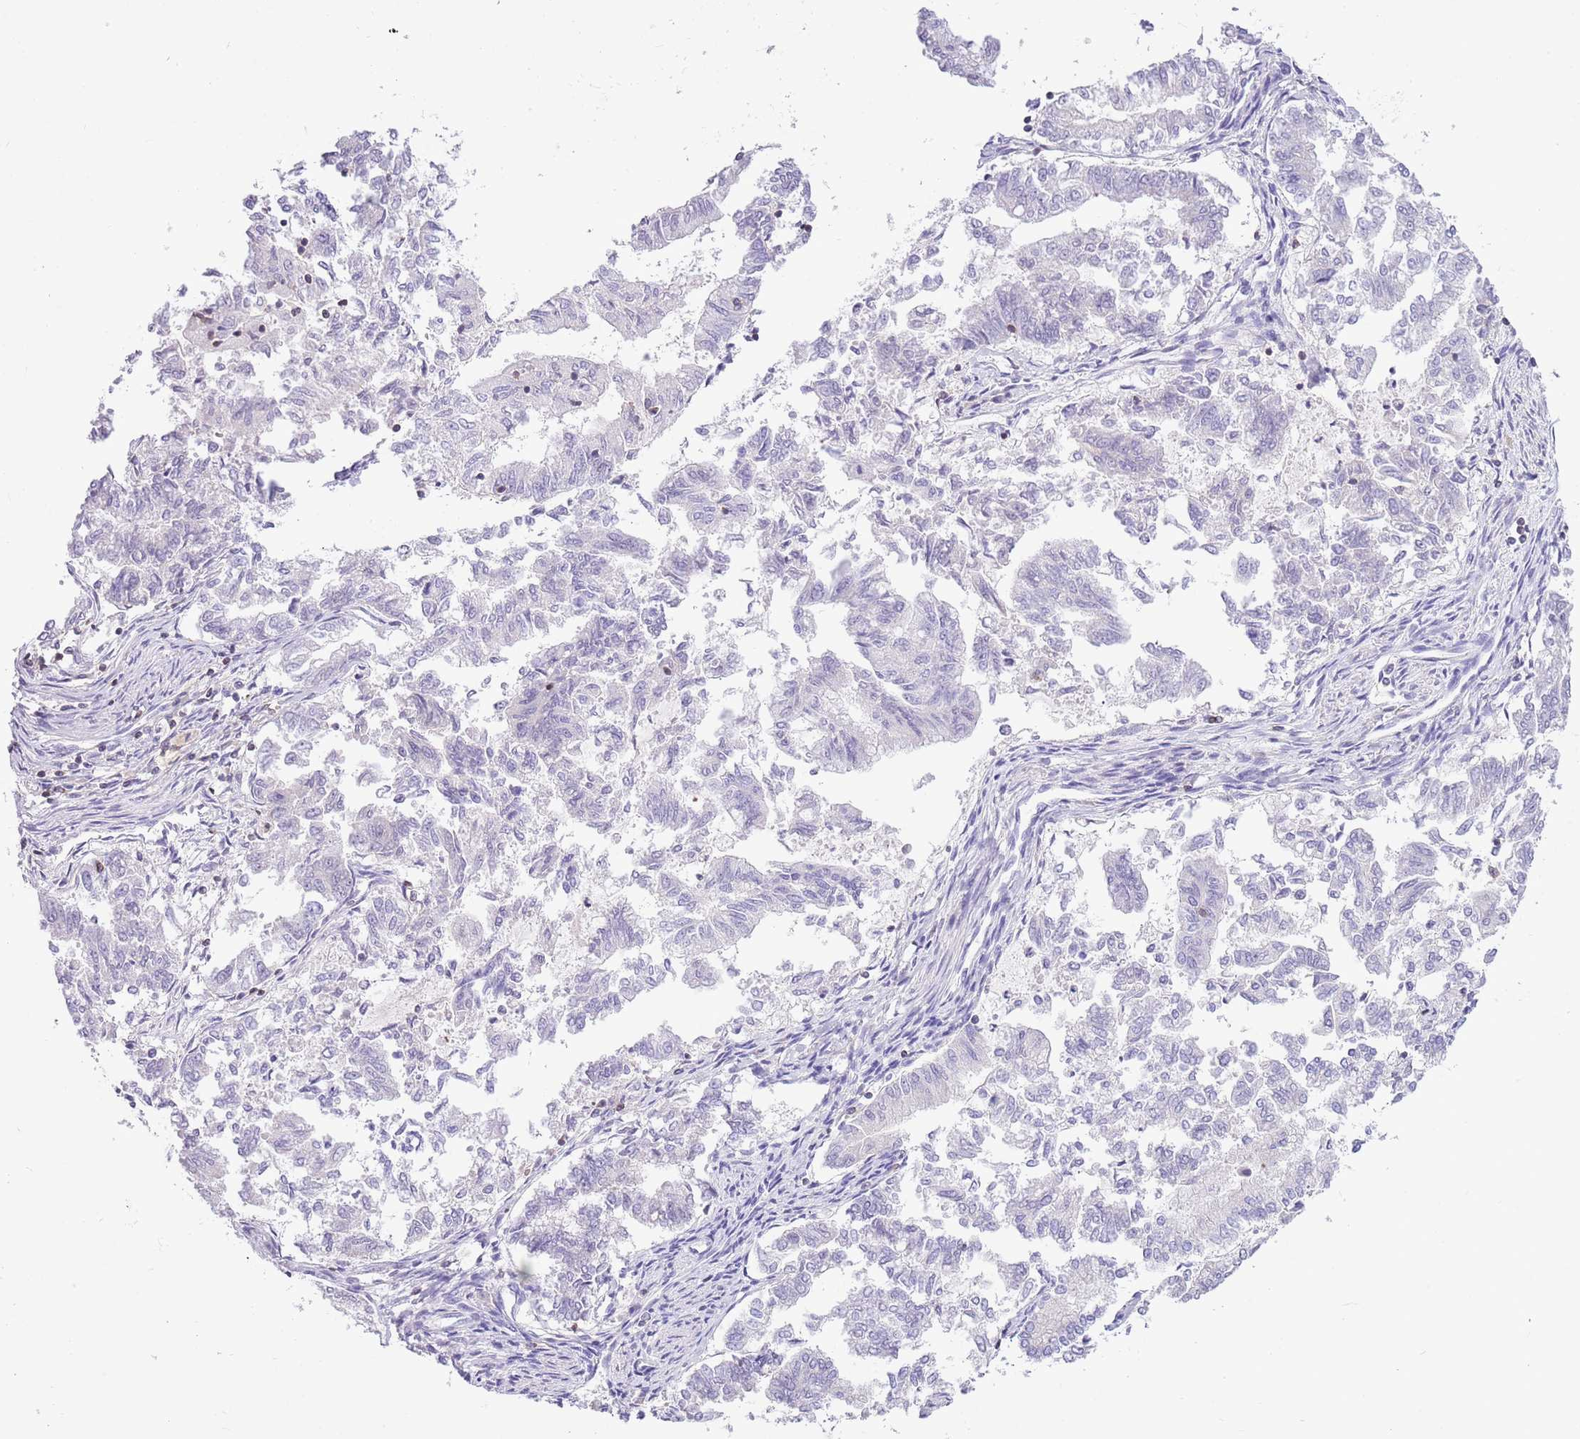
{"staining": {"intensity": "negative", "quantity": "none", "location": "none"}, "tissue": "endometrial cancer", "cell_type": "Tumor cells", "image_type": "cancer", "snomed": [{"axis": "morphology", "description": "Adenocarcinoma, NOS"}, {"axis": "topography", "description": "Endometrium"}], "caption": "Tumor cells are negative for protein expression in human endometrial cancer (adenocarcinoma).", "gene": "OR4Q3", "patient": {"sex": "female", "age": 79}}